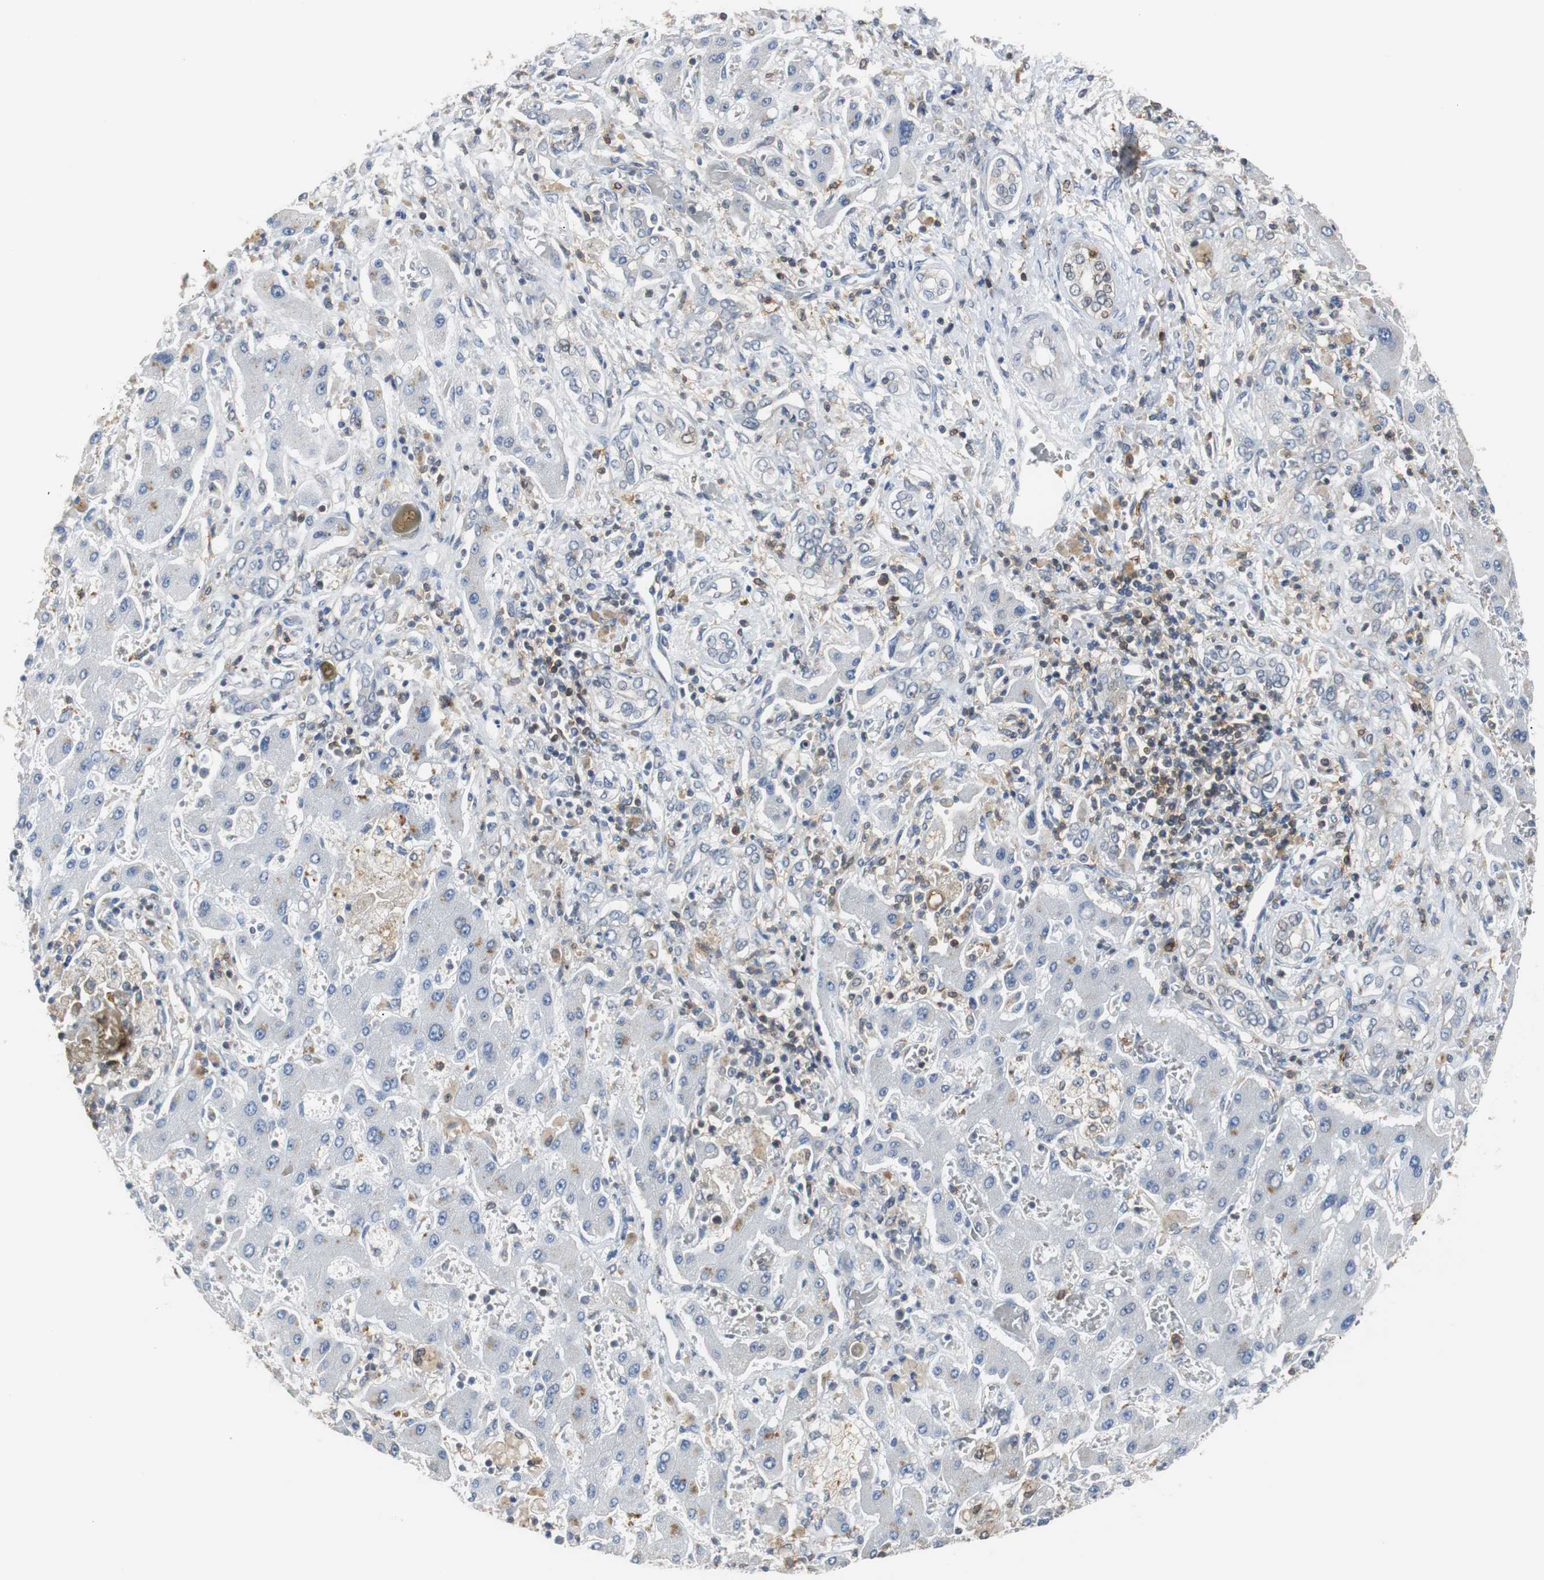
{"staining": {"intensity": "negative", "quantity": "none", "location": "none"}, "tissue": "liver cancer", "cell_type": "Tumor cells", "image_type": "cancer", "snomed": [{"axis": "morphology", "description": "Cholangiocarcinoma"}, {"axis": "topography", "description": "Liver"}], "caption": "Tumor cells are negative for brown protein staining in liver cancer (cholangiocarcinoma). (Brightfield microscopy of DAB immunohistochemistry (IHC) at high magnification).", "gene": "SIRT1", "patient": {"sex": "male", "age": 50}}